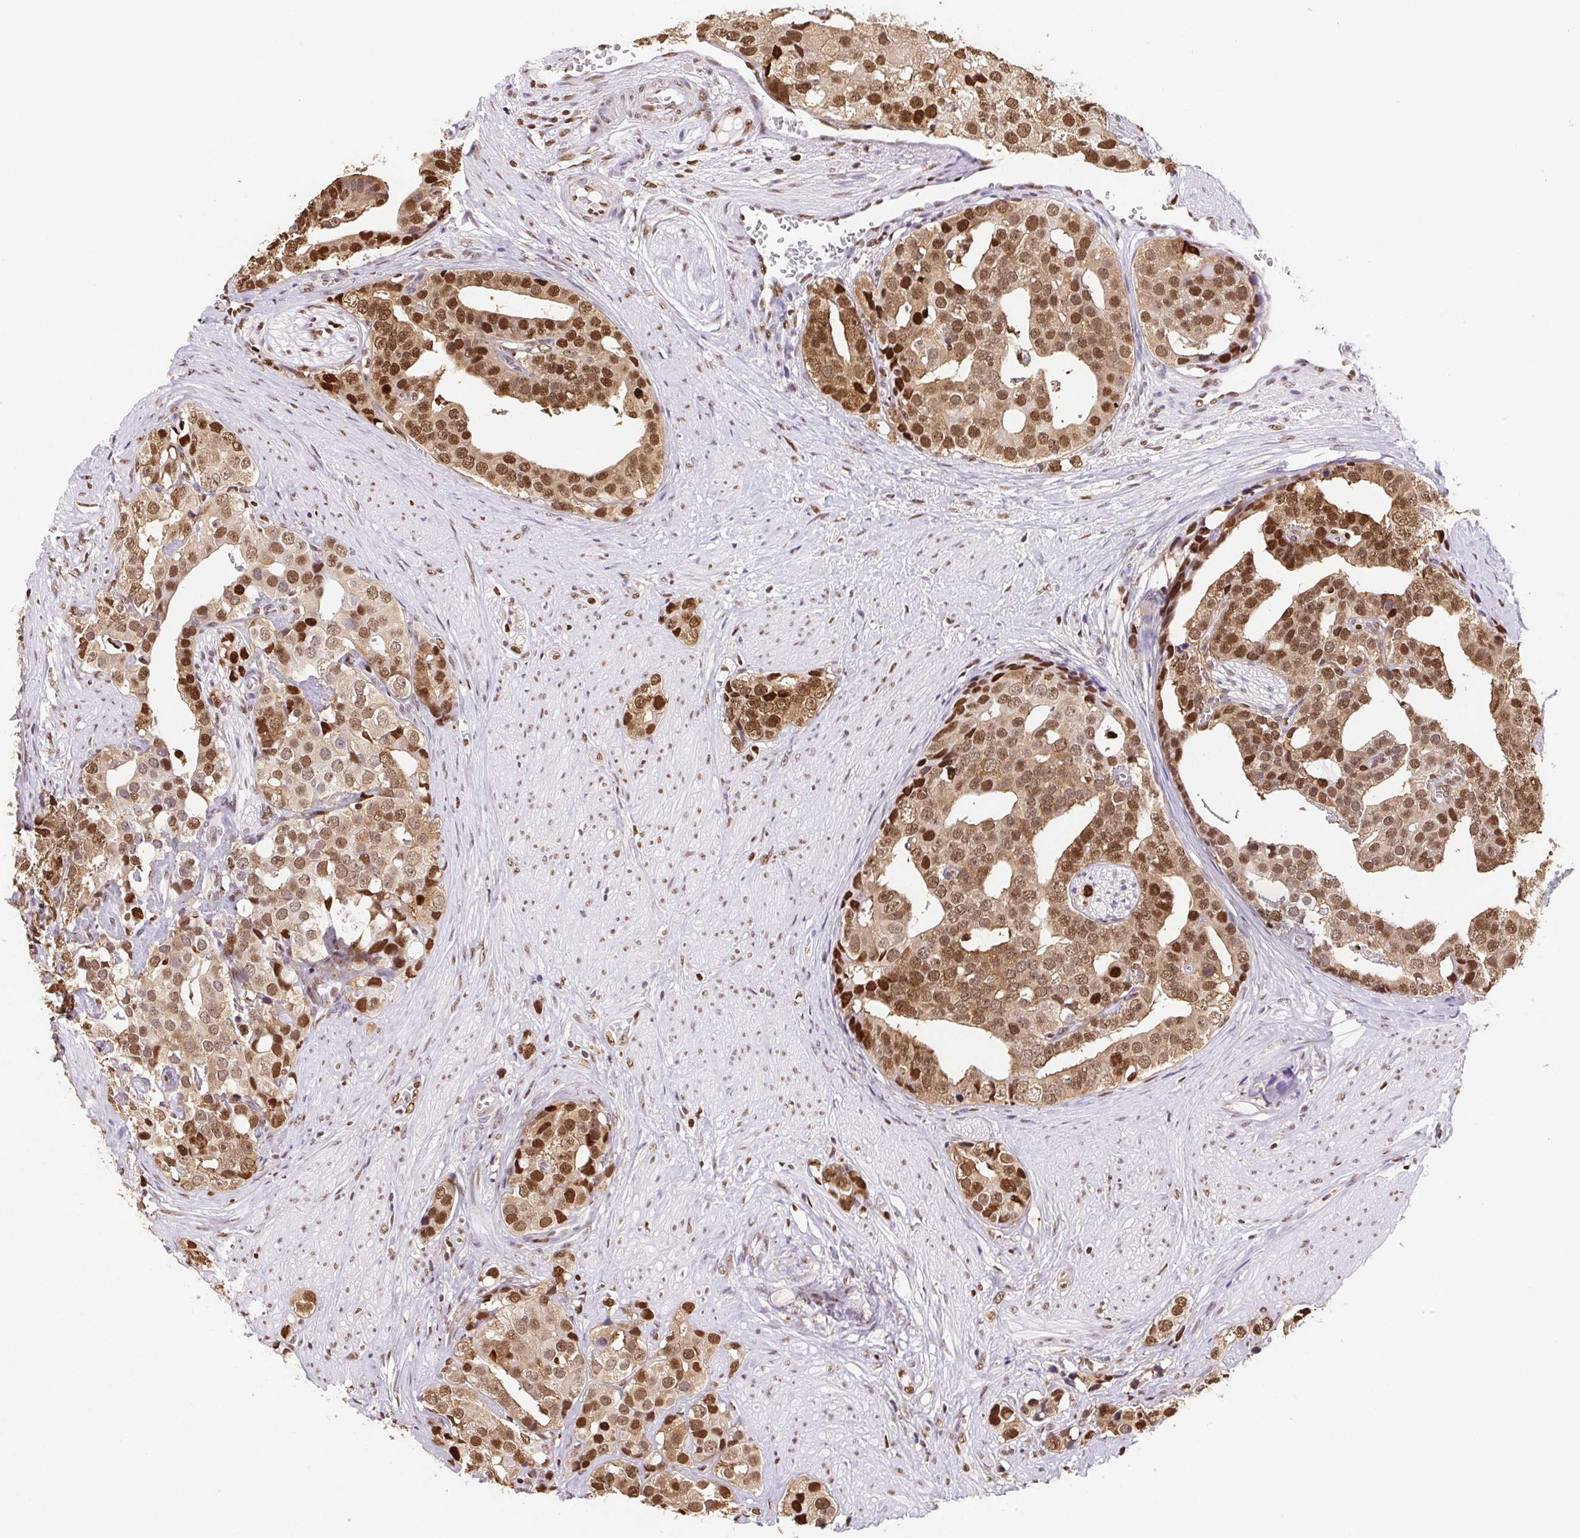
{"staining": {"intensity": "moderate", "quantity": ">75%", "location": "nuclear"}, "tissue": "prostate cancer", "cell_type": "Tumor cells", "image_type": "cancer", "snomed": [{"axis": "morphology", "description": "Adenocarcinoma, High grade"}, {"axis": "topography", "description": "Prostate"}], "caption": "This is an image of IHC staining of adenocarcinoma (high-grade) (prostate), which shows moderate positivity in the nuclear of tumor cells.", "gene": "SET", "patient": {"sex": "male", "age": 71}}